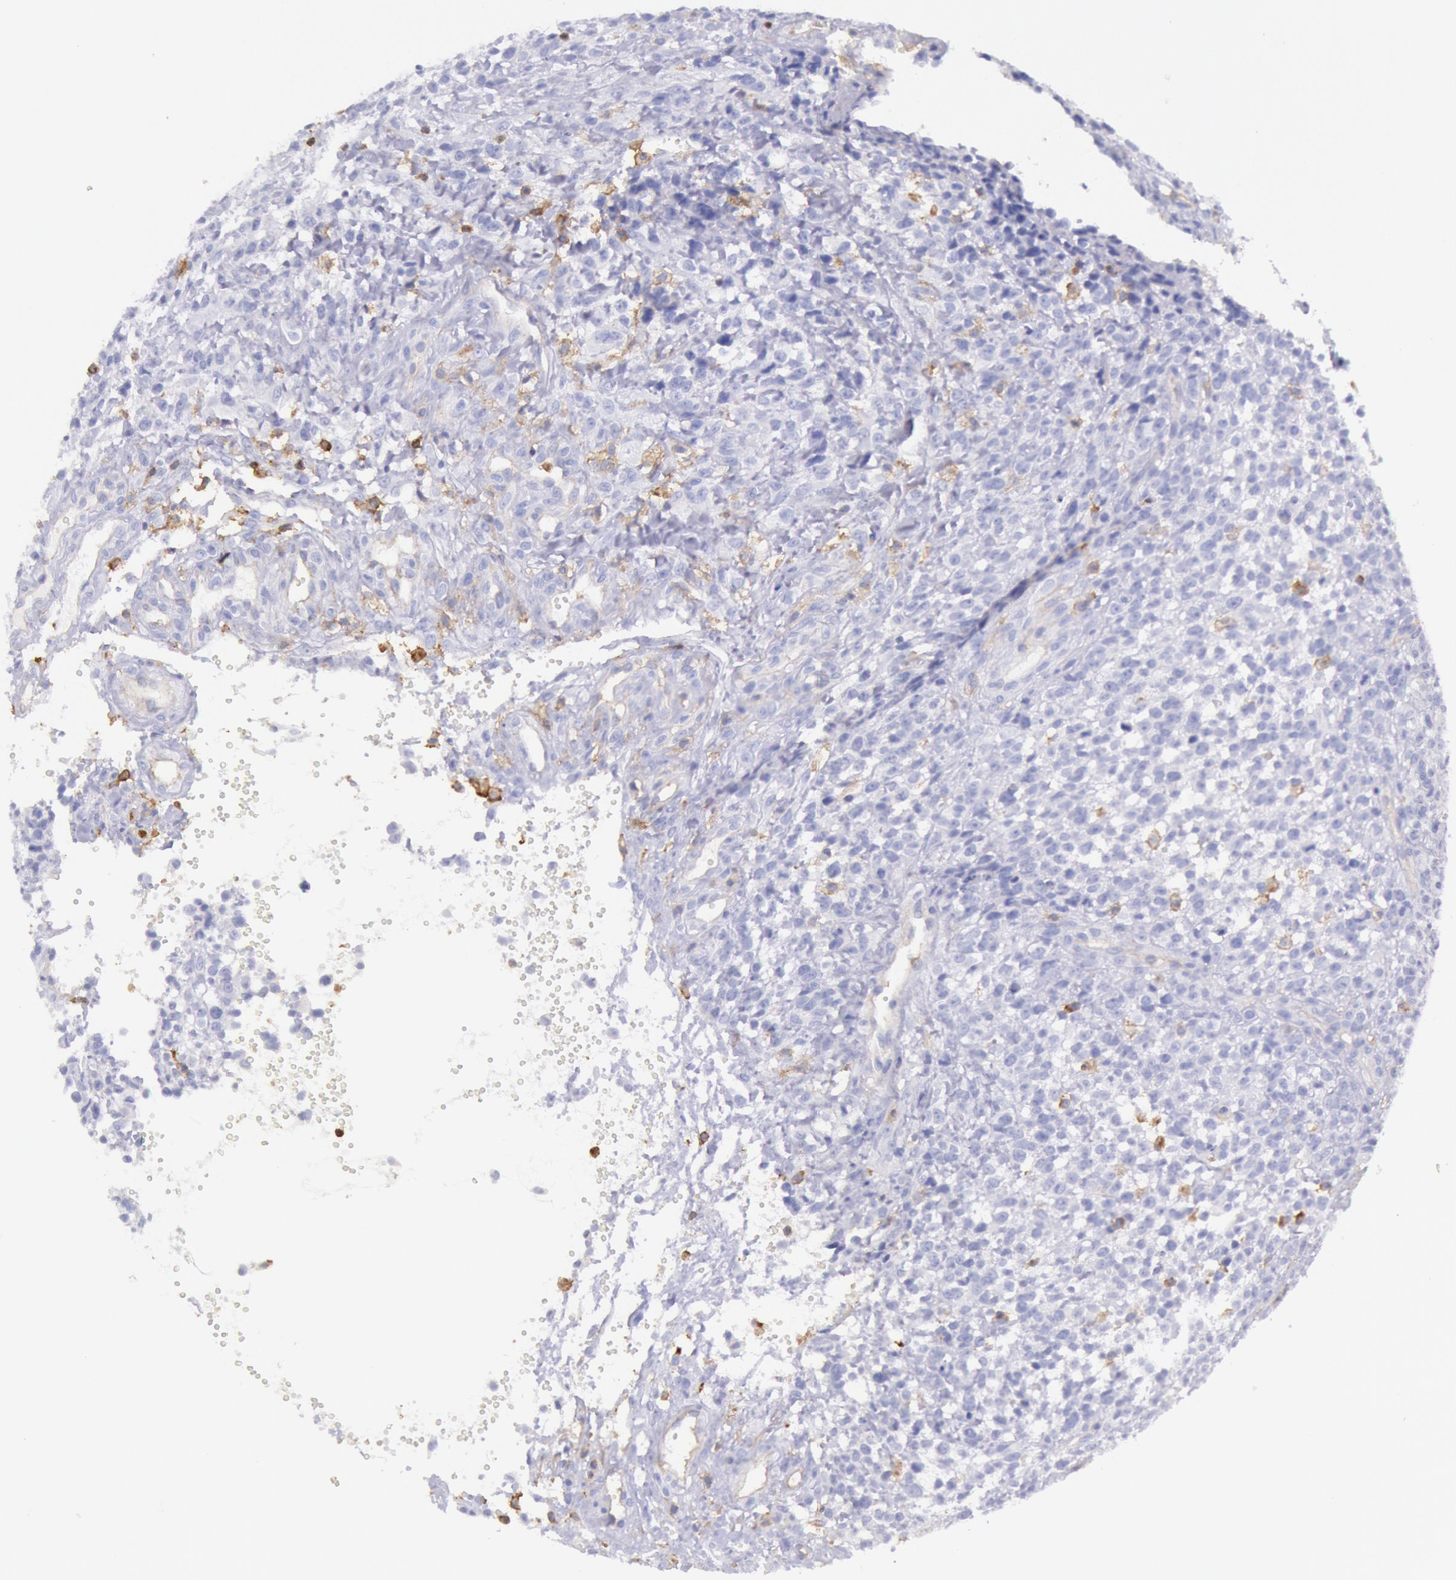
{"staining": {"intensity": "weak", "quantity": "<25%", "location": "cytoplasmic/membranous"}, "tissue": "glioma", "cell_type": "Tumor cells", "image_type": "cancer", "snomed": [{"axis": "morphology", "description": "Glioma, malignant, High grade"}, {"axis": "topography", "description": "Brain"}], "caption": "The immunohistochemistry micrograph has no significant staining in tumor cells of glioma tissue.", "gene": "LYN", "patient": {"sex": "male", "age": 66}}